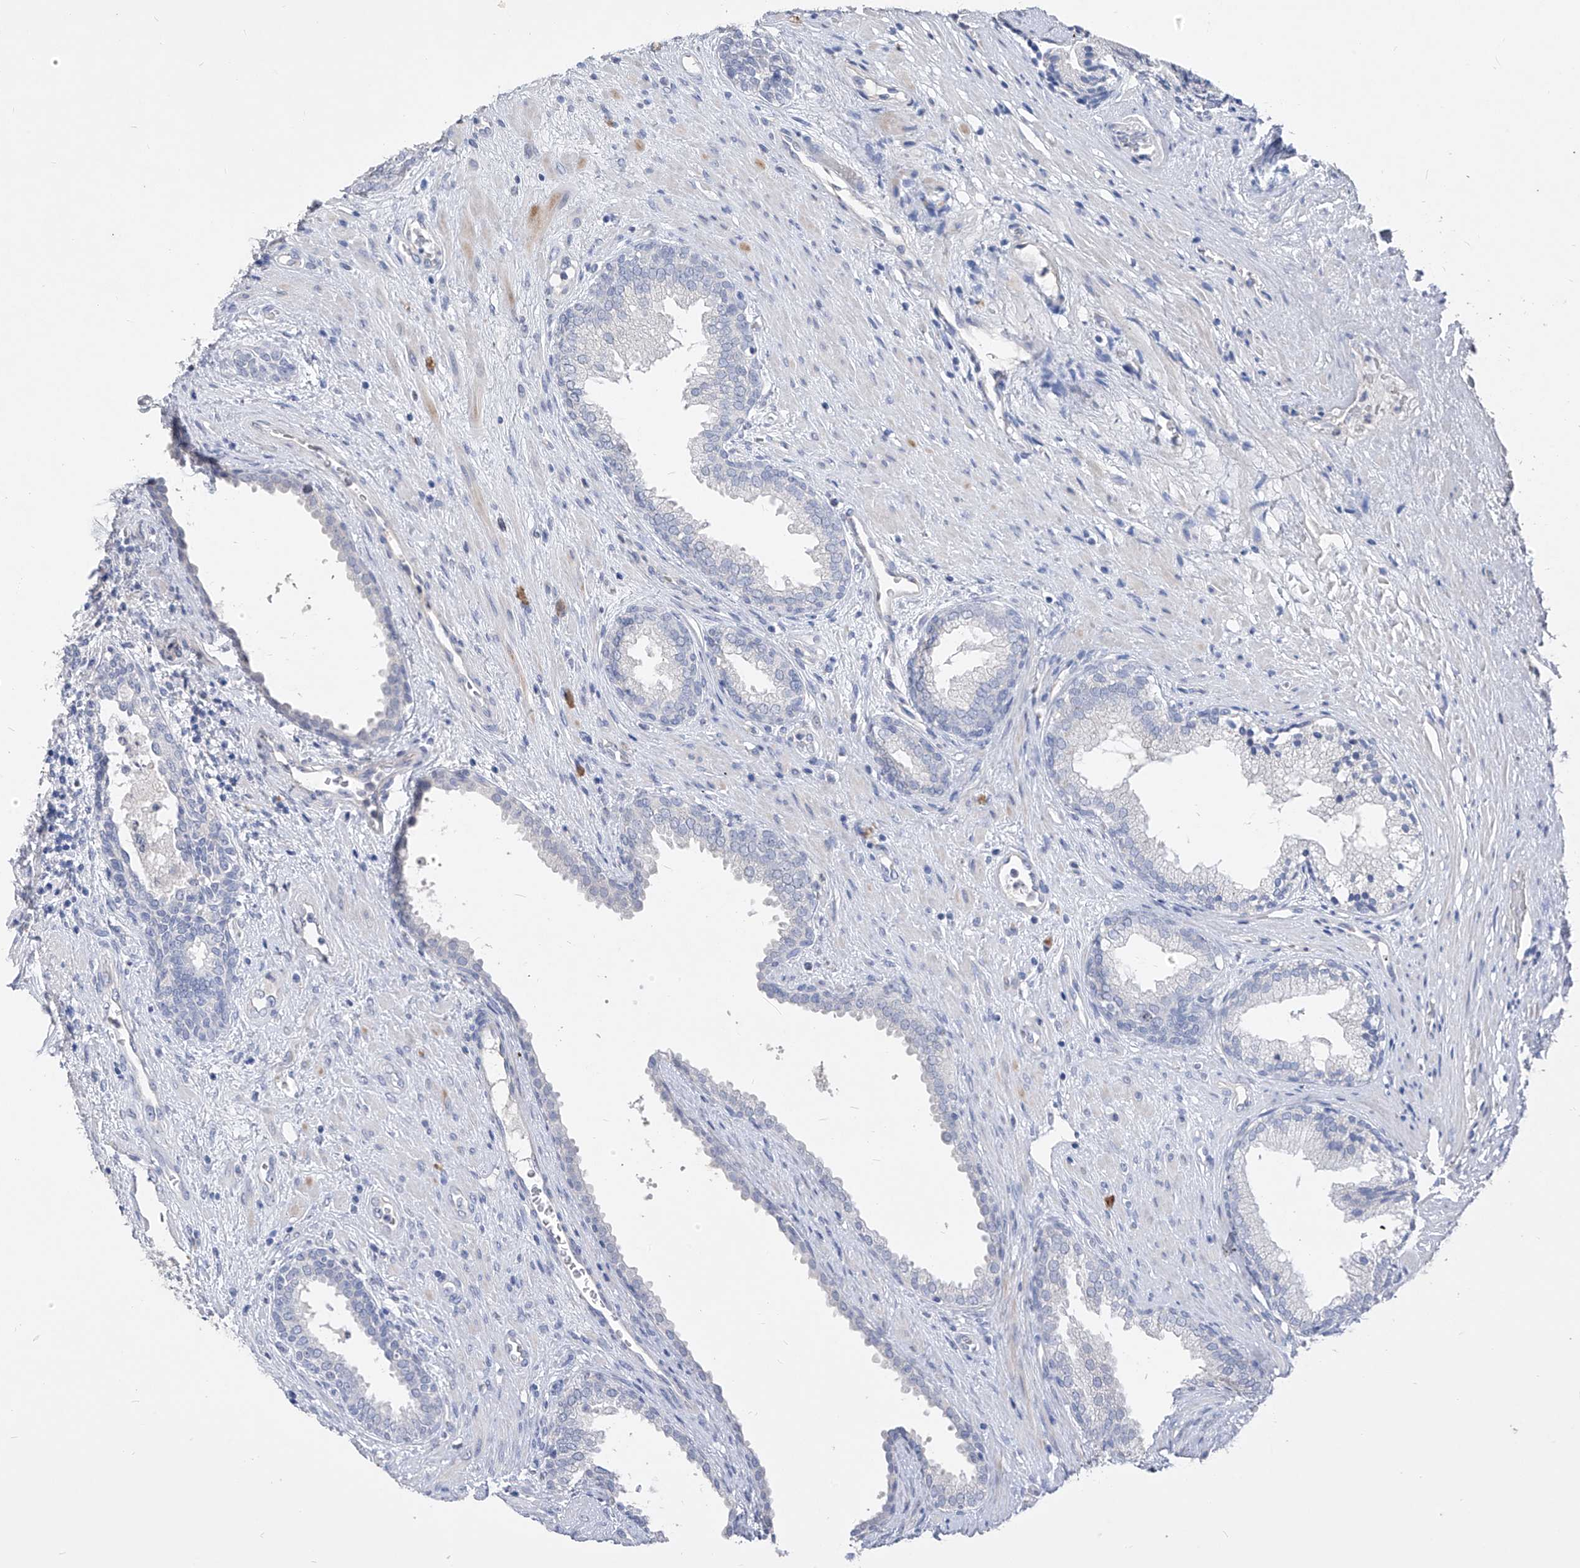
{"staining": {"intensity": "negative", "quantity": "none", "location": "none"}, "tissue": "prostate", "cell_type": "Glandular cells", "image_type": "normal", "snomed": [{"axis": "morphology", "description": "Normal tissue, NOS"}, {"axis": "topography", "description": "Prostate"}], "caption": "Immunohistochemical staining of benign prostate exhibits no significant staining in glandular cells.", "gene": "ADRA1A", "patient": {"sex": "male", "age": 76}}